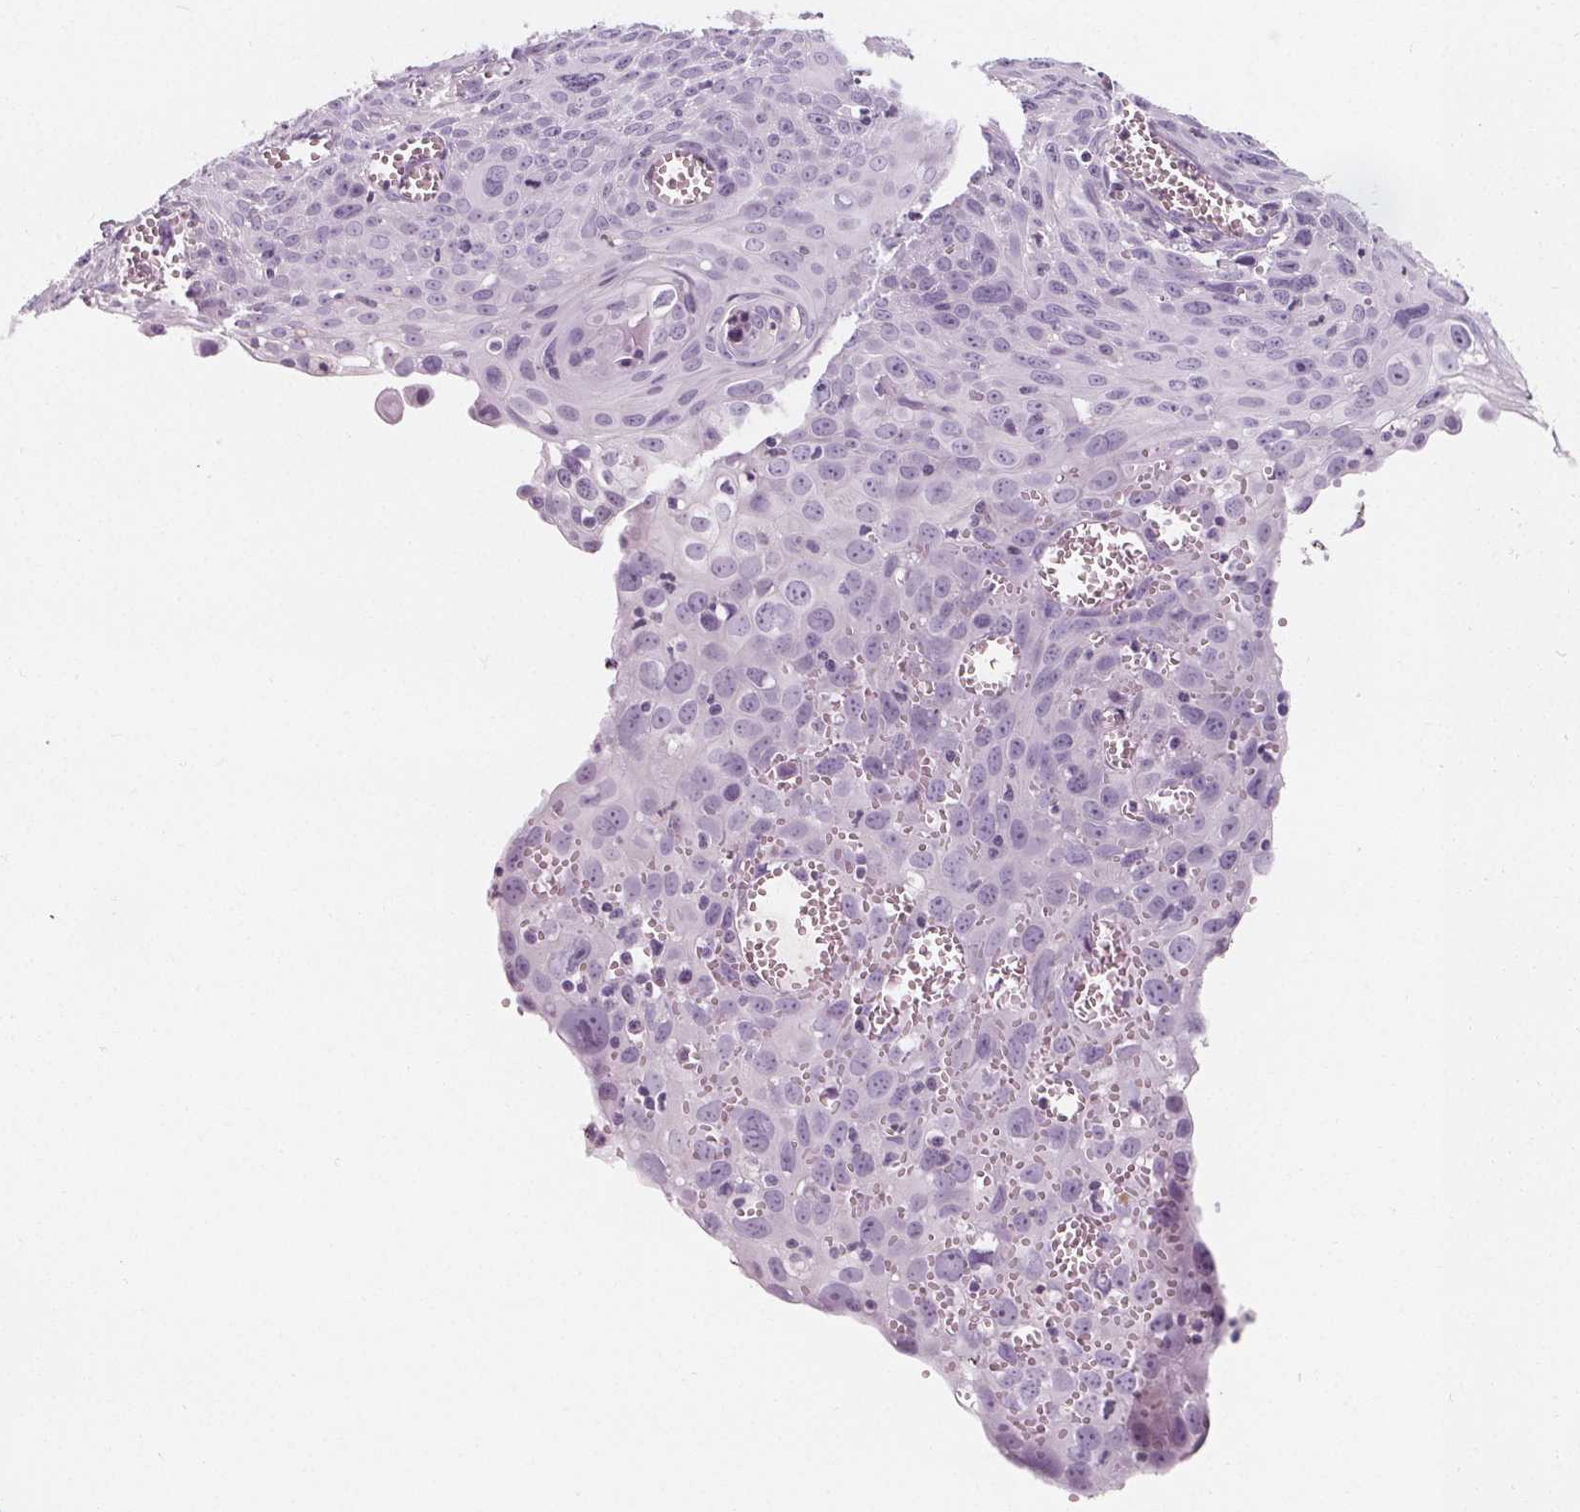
{"staining": {"intensity": "negative", "quantity": "none", "location": "none"}, "tissue": "cervical cancer", "cell_type": "Tumor cells", "image_type": "cancer", "snomed": [{"axis": "morphology", "description": "Squamous cell carcinoma, NOS"}, {"axis": "topography", "description": "Cervix"}], "caption": "Histopathology image shows no significant protein staining in tumor cells of cervical cancer (squamous cell carcinoma).", "gene": "UGP2", "patient": {"sex": "female", "age": 38}}